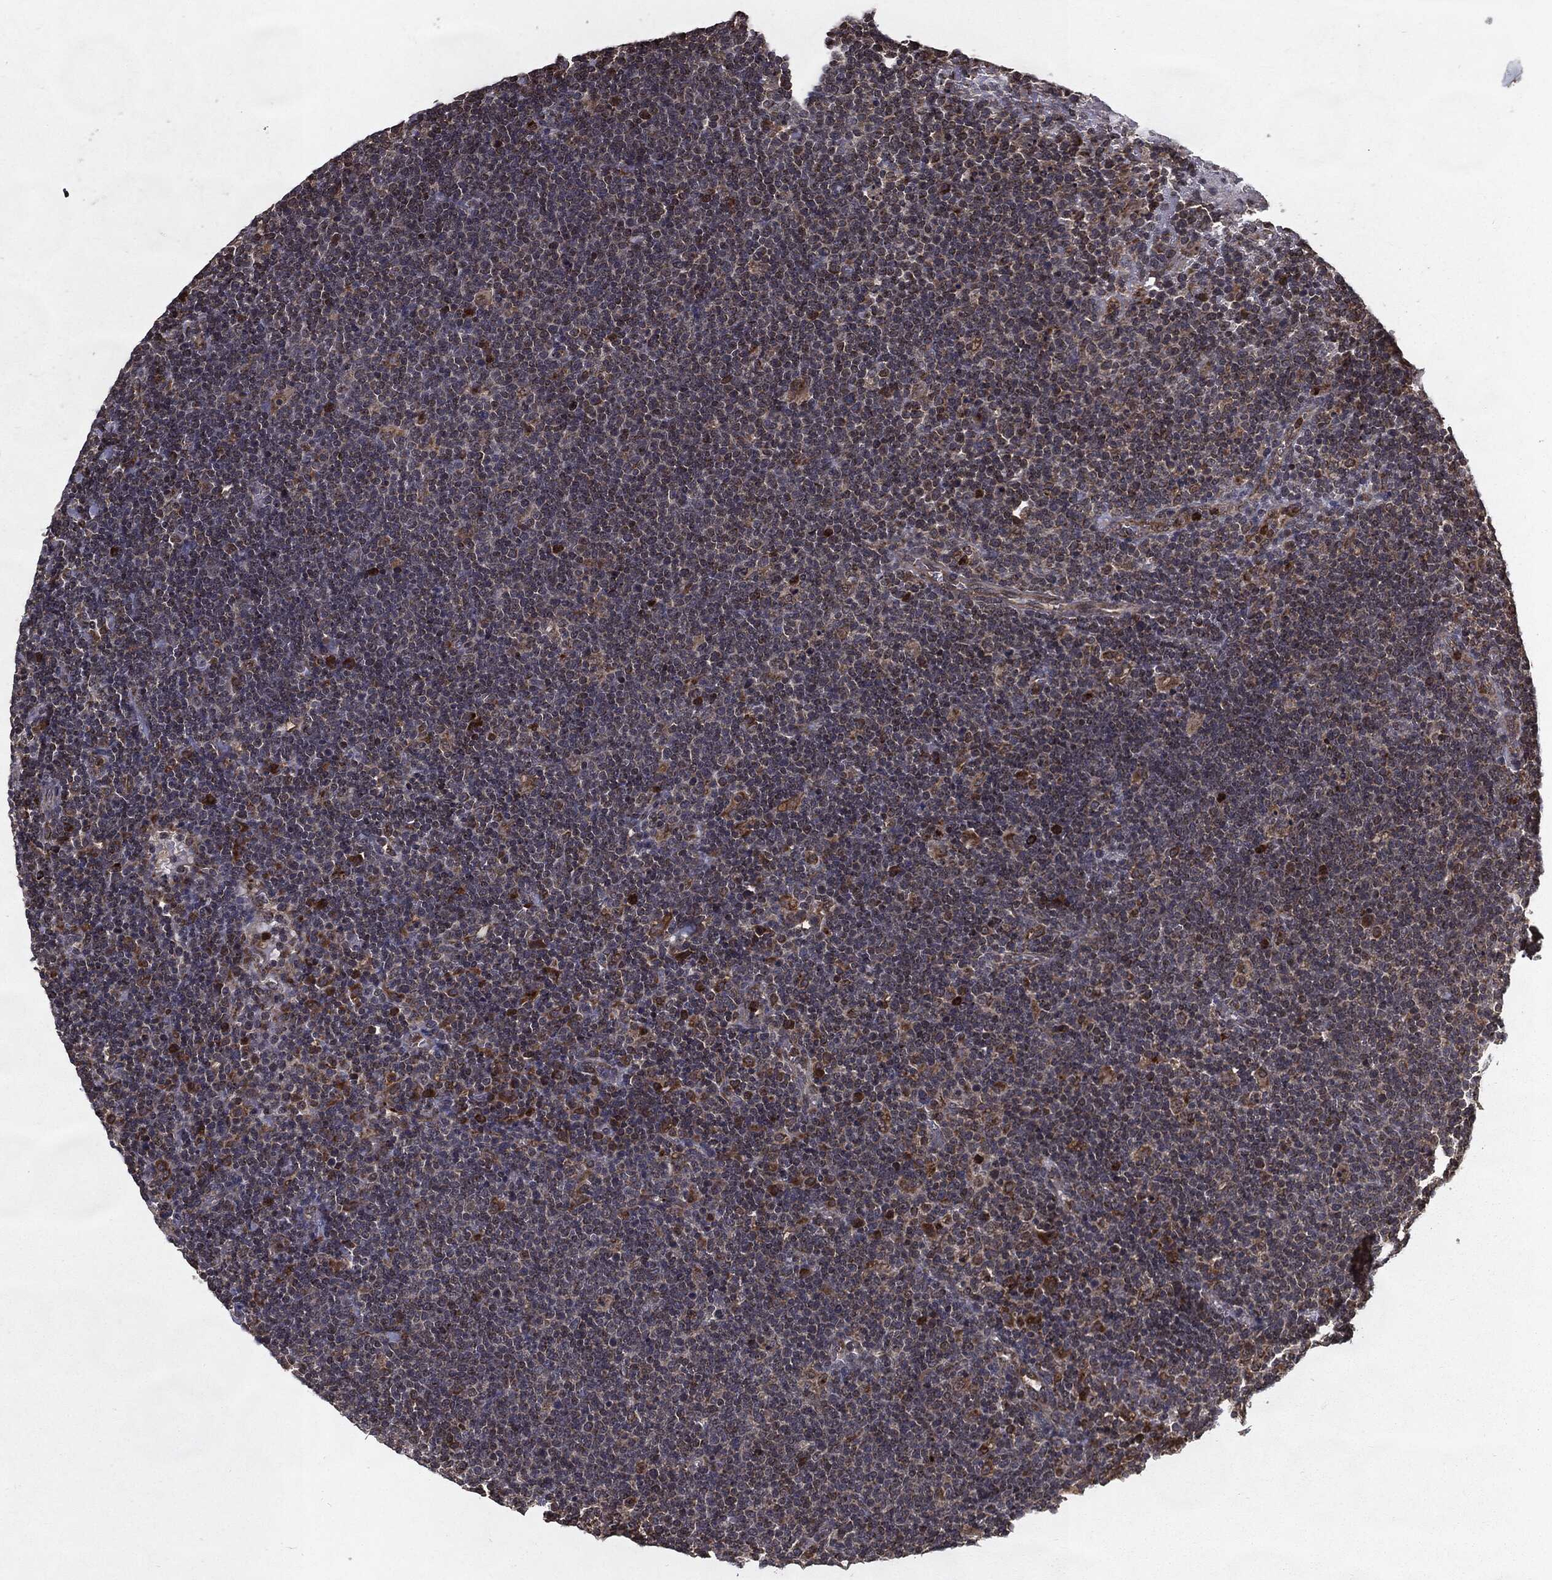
{"staining": {"intensity": "negative", "quantity": "none", "location": "none"}, "tissue": "lymphoma", "cell_type": "Tumor cells", "image_type": "cancer", "snomed": [{"axis": "morphology", "description": "Malignant lymphoma, non-Hodgkin's type, High grade"}, {"axis": "topography", "description": "Lymph node"}], "caption": "An immunohistochemistry micrograph of lymphoma is shown. There is no staining in tumor cells of lymphoma. Brightfield microscopy of immunohistochemistry (IHC) stained with DAB (3,3'-diaminobenzidine) (brown) and hematoxylin (blue), captured at high magnification.", "gene": "HDAC5", "patient": {"sex": "male", "age": 61}}